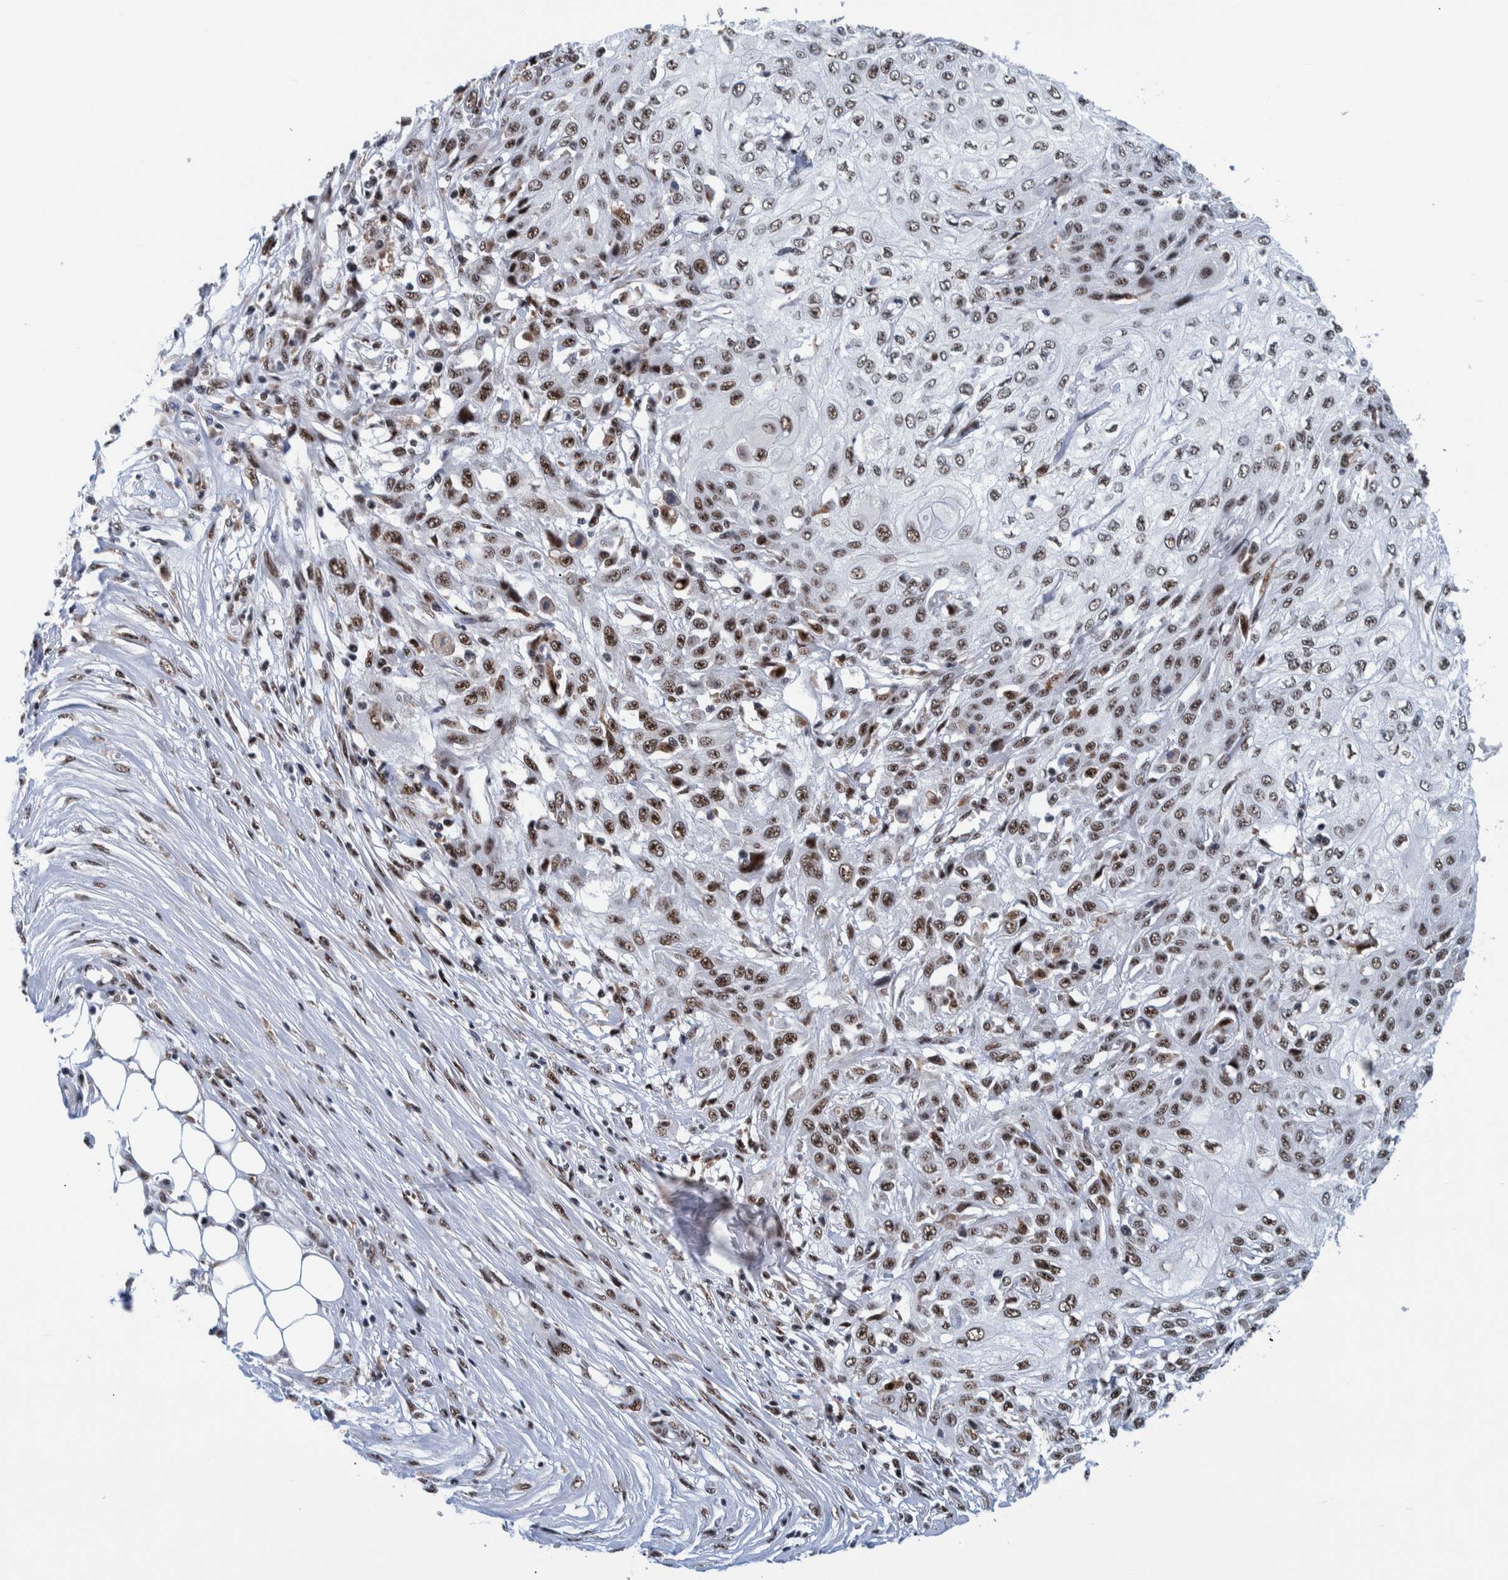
{"staining": {"intensity": "moderate", "quantity": ">75%", "location": "nuclear"}, "tissue": "skin cancer", "cell_type": "Tumor cells", "image_type": "cancer", "snomed": [{"axis": "morphology", "description": "Squamous cell carcinoma, NOS"}, {"axis": "morphology", "description": "Squamous cell carcinoma, metastatic, NOS"}, {"axis": "topography", "description": "Skin"}, {"axis": "topography", "description": "Lymph node"}], "caption": "Immunohistochemistry of metastatic squamous cell carcinoma (skin) displays medium levels of moderate nuclear expression in approximately >75% of tumor cells.", "gene": "EFTUD2", "patient": {"sex": "male", "age": 75}}